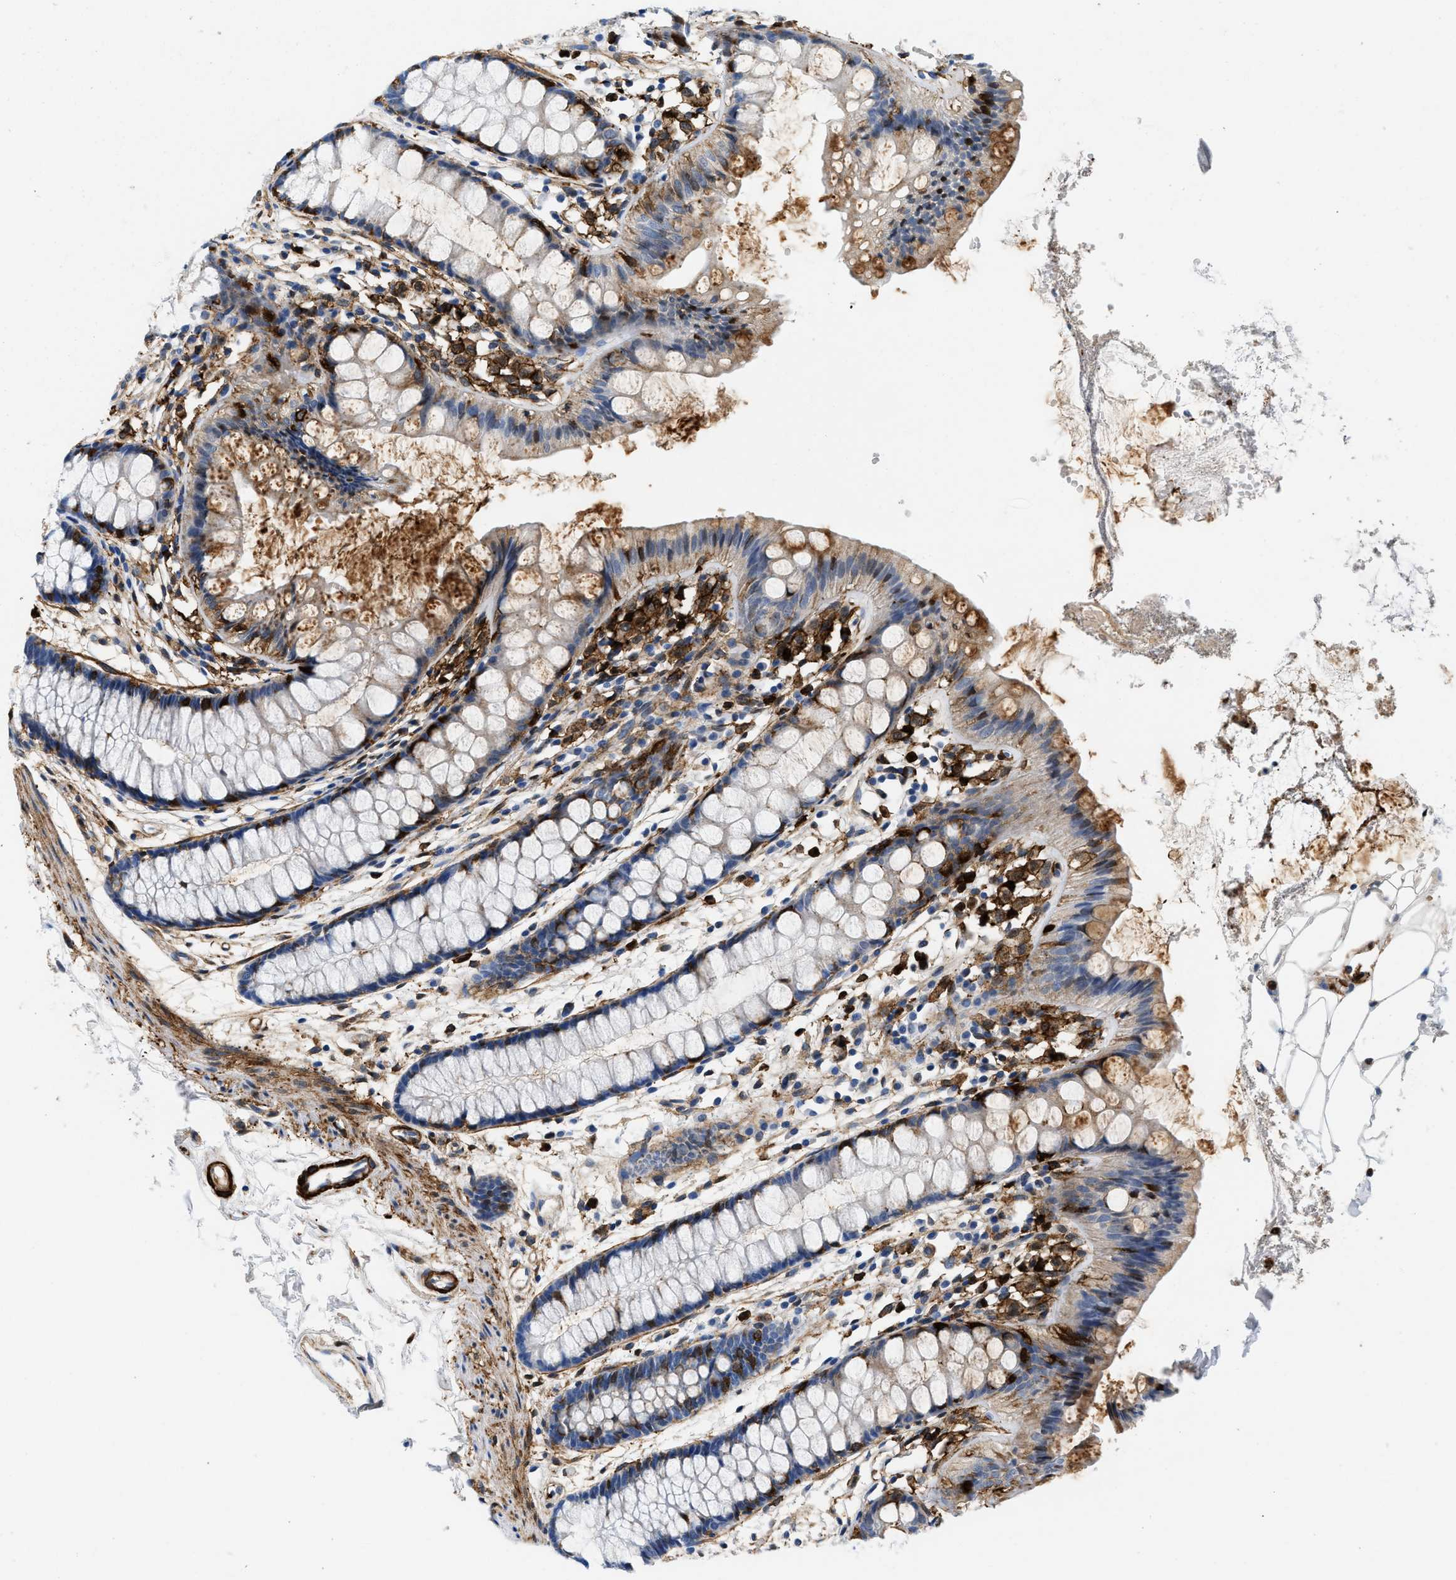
{"staining": {"intensity": "moderate", "quantity": "<25%", "location": "cytoplasmic/membranous"}, "tissue": "rectum", "cell_type": "Glandular cells", "image_type": "normal", "snomed": [{"axis": "morphology", "description": "Normal tissue, NOS"}, {"axis": "topography", "description": "Rectum"}], "caption": "Brown immunohistochemical staining in benign rectum displays moderate cytoplasmic/membranous expression in approximately <25% of glandular cells.", "gene": "GSN", "patient": {"sex": "female", "age": 66}}